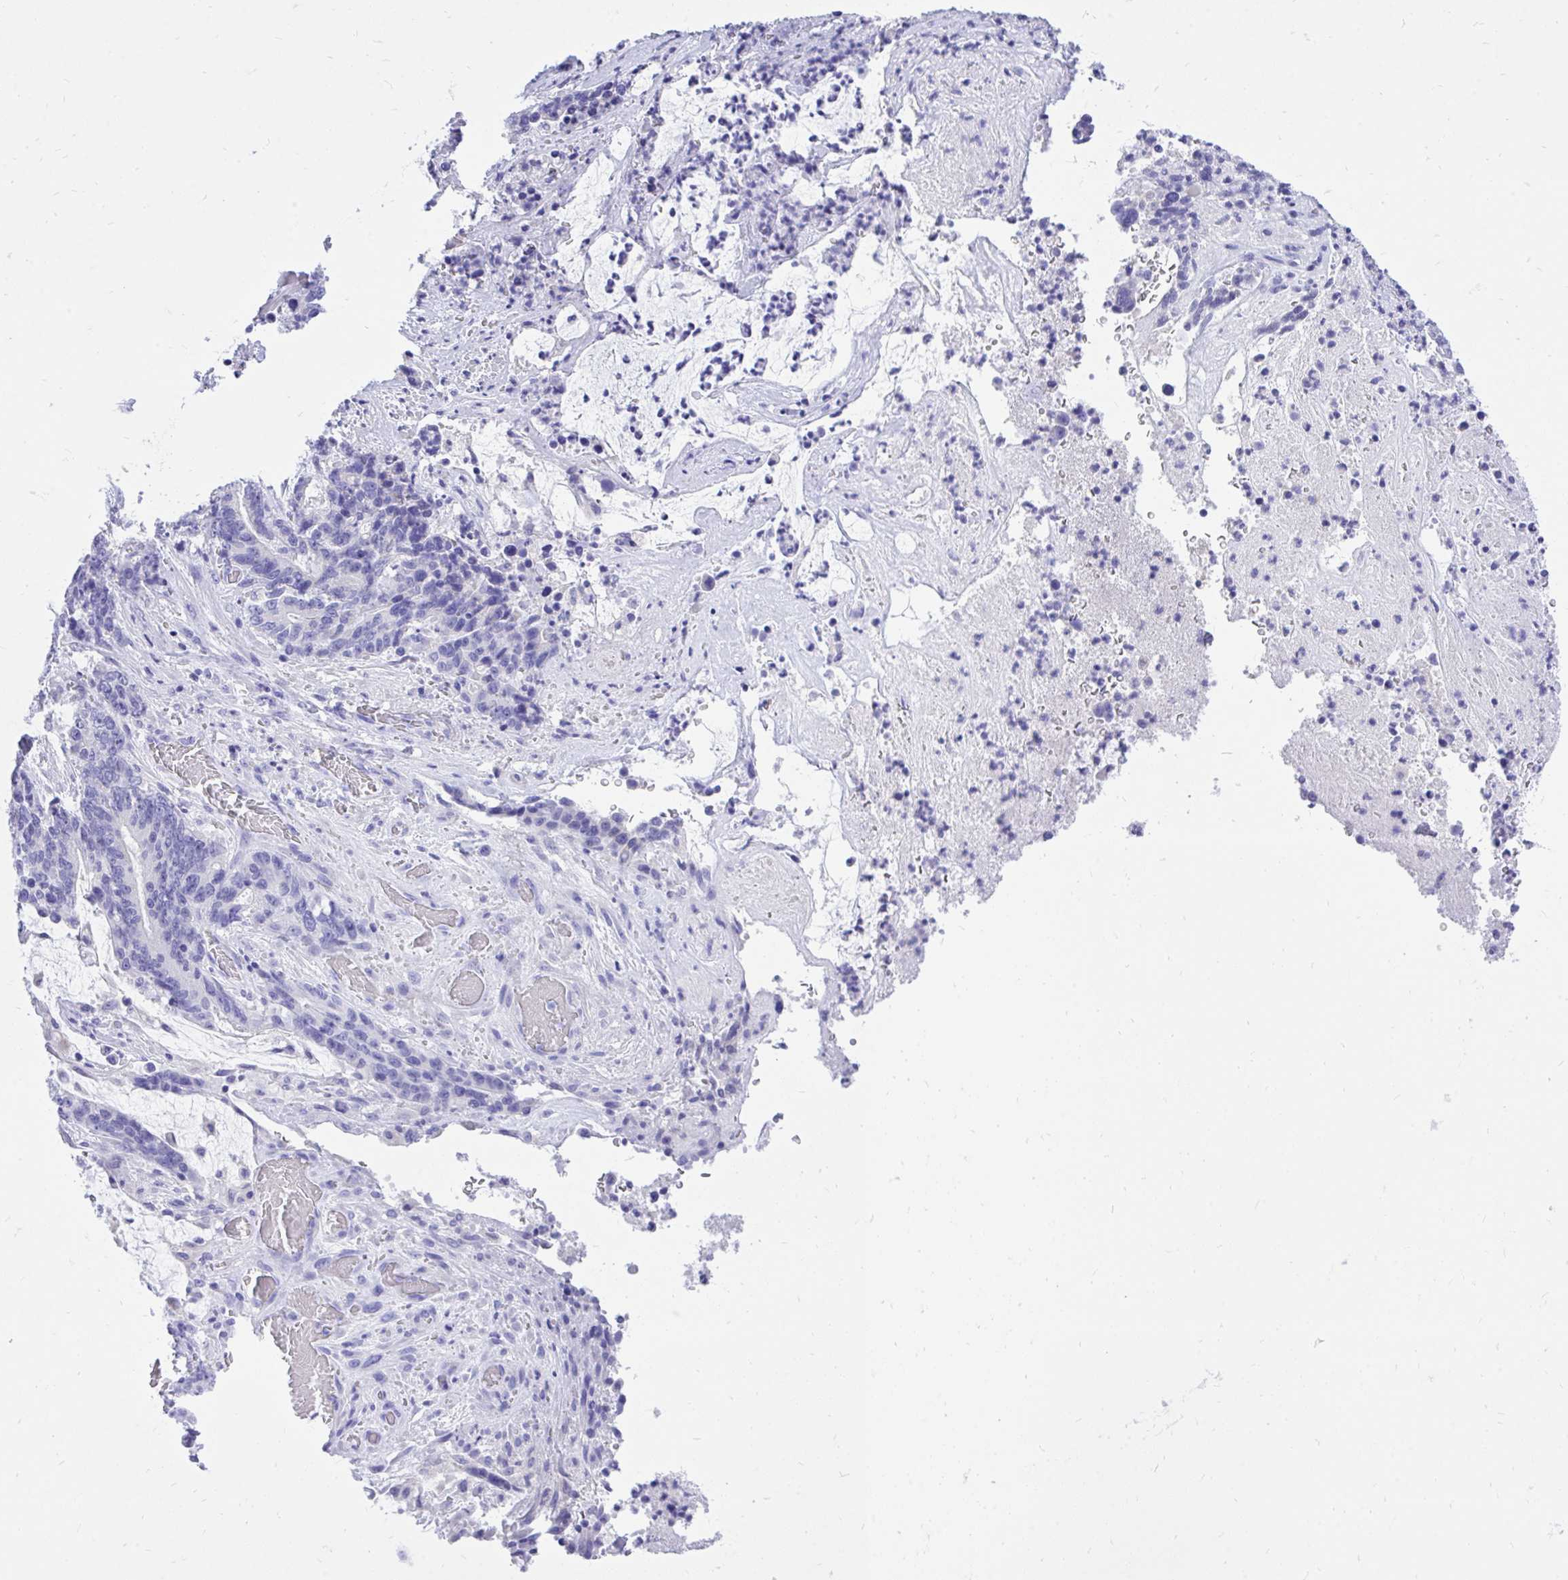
{"staining": {"intensity": "negative", "quantity": "none", "location": "none"}, "tissue": "stomach cancer", "cell_type": "Tumor cells", "image_type": "cancer", "snomed": [{"axis": "morphology", "description": "Normal tissue, NOS"}, {"axis": "morphology", "description": "Adenocarcinoma, NOS"}, {"axis": "topography", "description": "Stomach"}], "caption": "An immunohistochemistry image of stomach adenocarcinoma is shown. There is no staining in tumor cells of stomach adenocarcinoma.", "gene": "MON1A", "patient": {"sex": "female", "age": 64}}